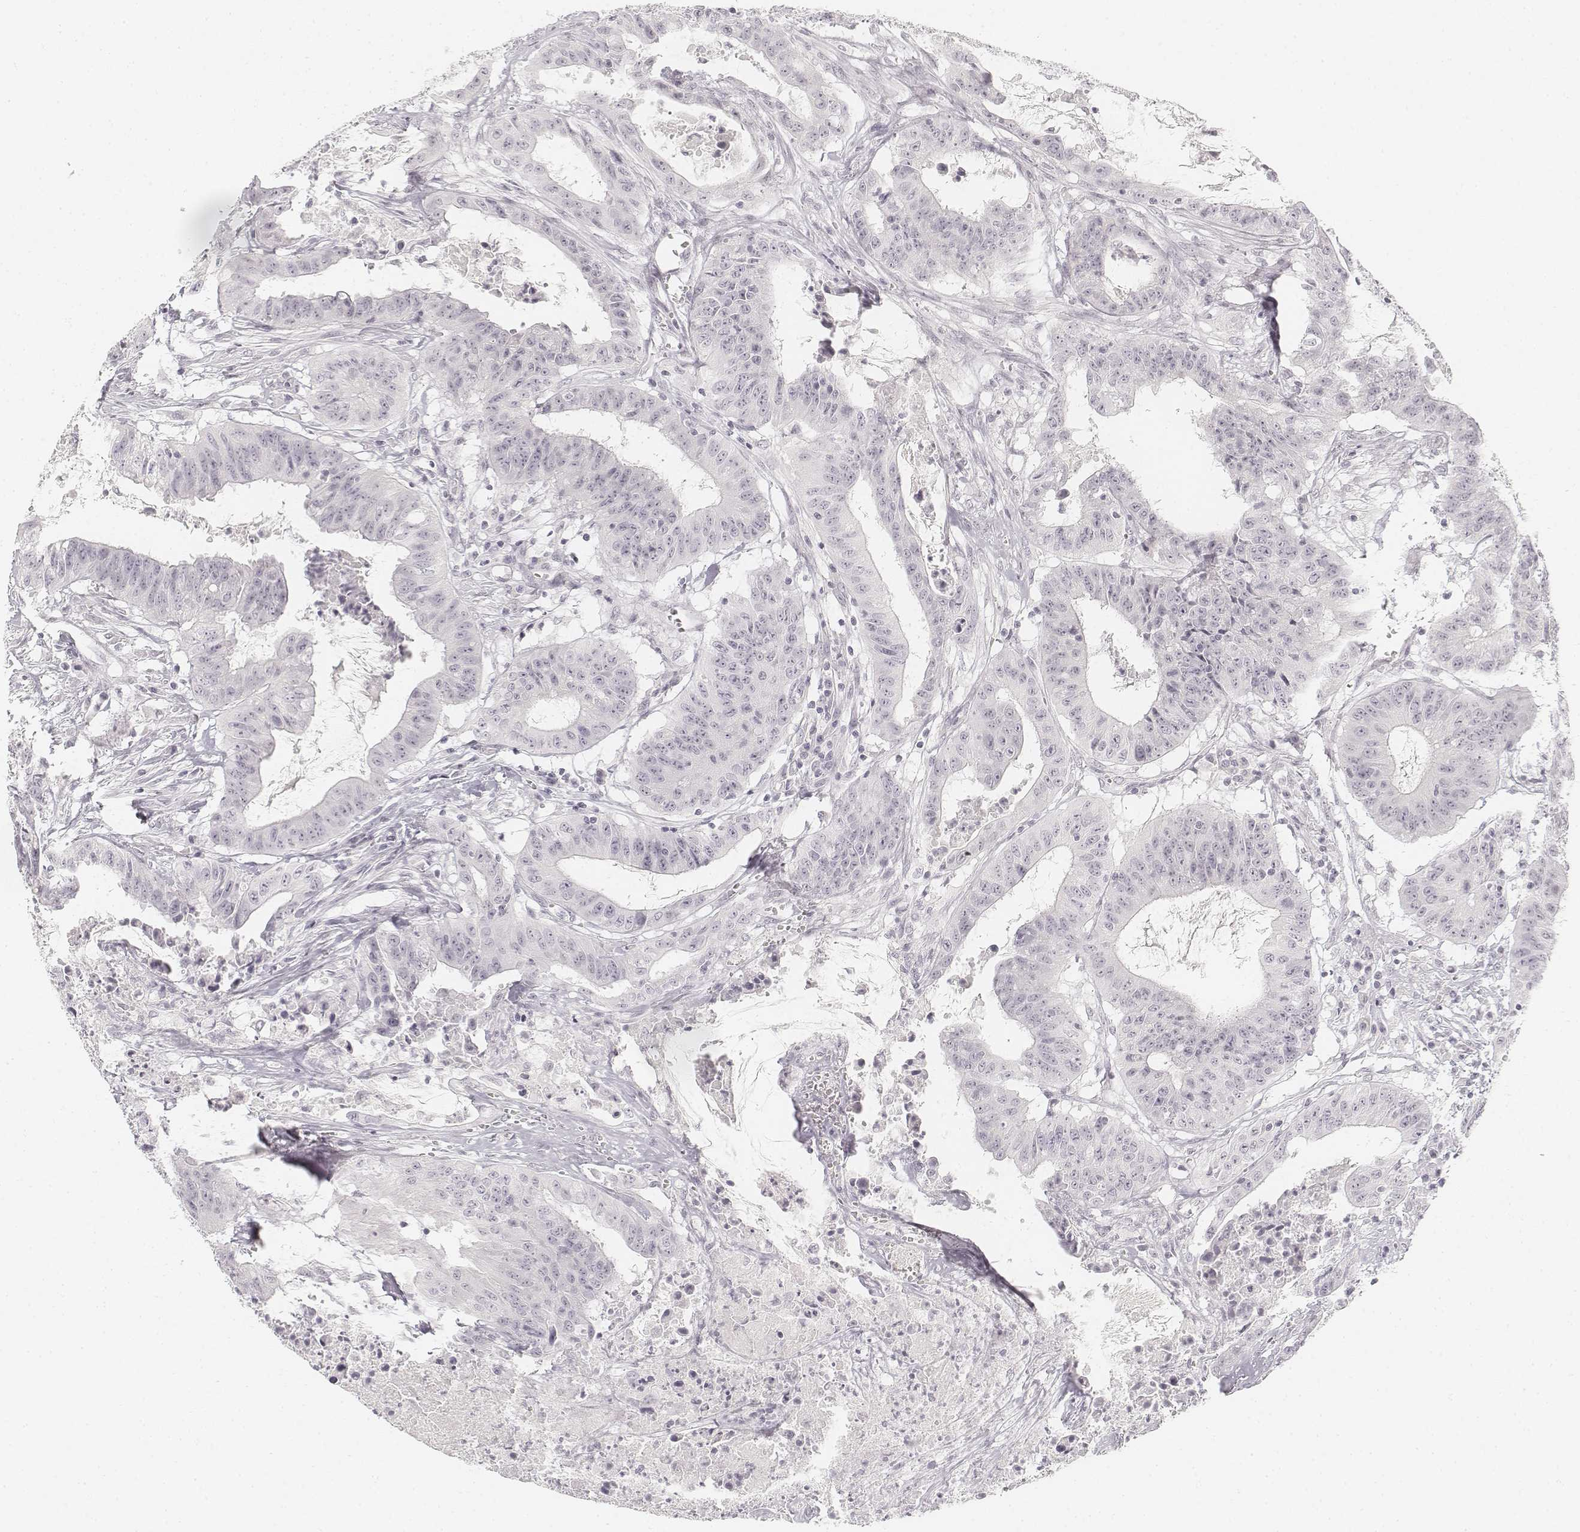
{"staining": {"intensity": "negative", "quantity": "none", "location": "none"}, "tissue": "colorectal cancer", "cell_type": "Tumor cells", "image_type": "cancer", "snomed": [{"axis": "morphology", "description": "Adenocarcinoma, NOS"}, {"axis": "topography", "description": "Colon"}], "caption": "Human colorectal adenocarcinoma stained for a protein using IHC shows no positivity in tumor cells.", "gene": "KRT25", "patient": {"sex": "male", "age": 33}}